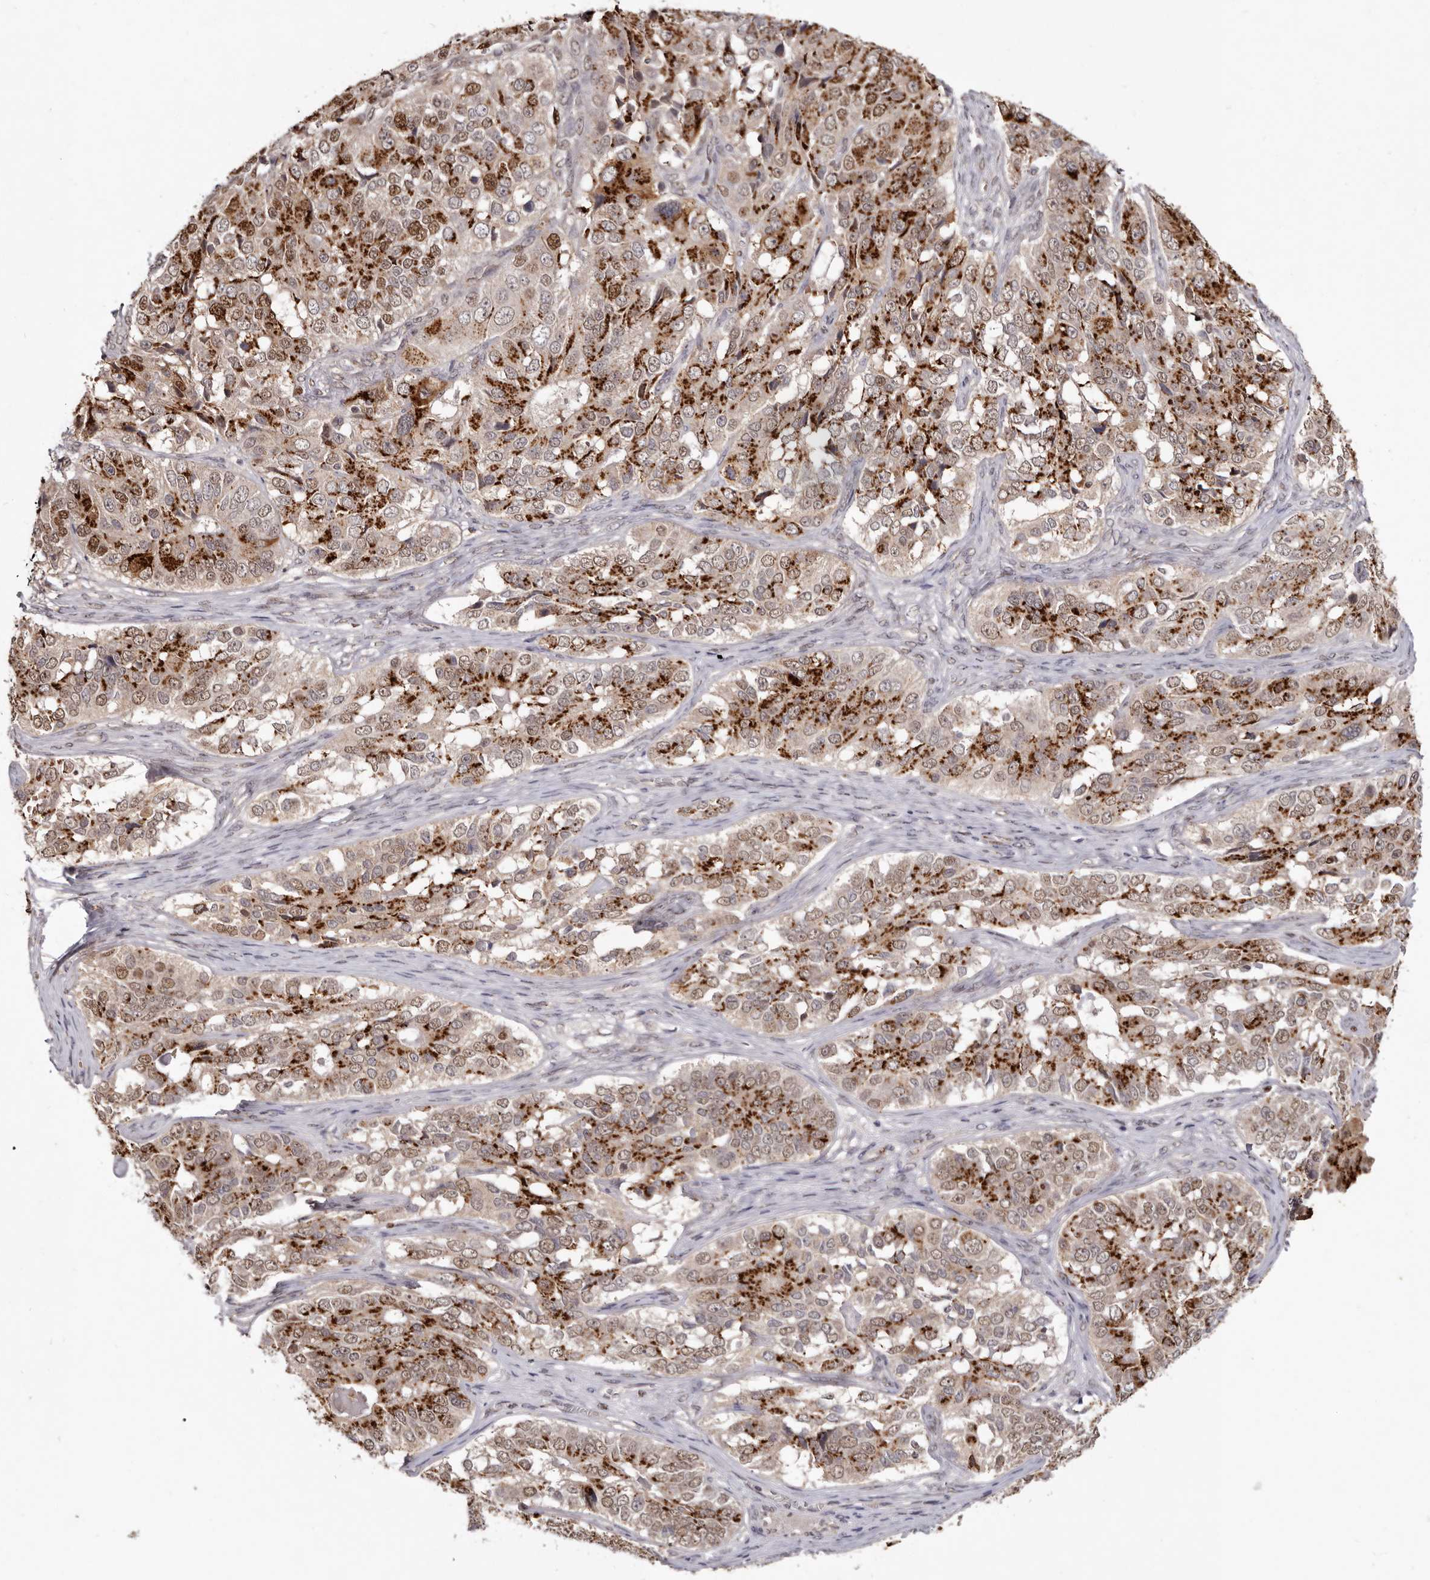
{"staining": {"intensity": "strong", "quantity": ">75%", "location": "cytoplasmic/membranous,nuclear"}, "tissue": "ovarian cancer", "cell_type": "Tumor cells", "image_type": "cancer", "snomed": [{"axis": "morphology", "description": "Carcinoma, endometroid"}, {"axis": "topography", "description": "Ovary"}], "caption": "Immunohistochemical staining of ovarian cancer displays high levels of strong cytoplasmic/membranous and nuclear protein expression in approximately >75% of tumor cells.", "gene": "NOTCH1", "patient": {"sex": "female", "age": 51}}